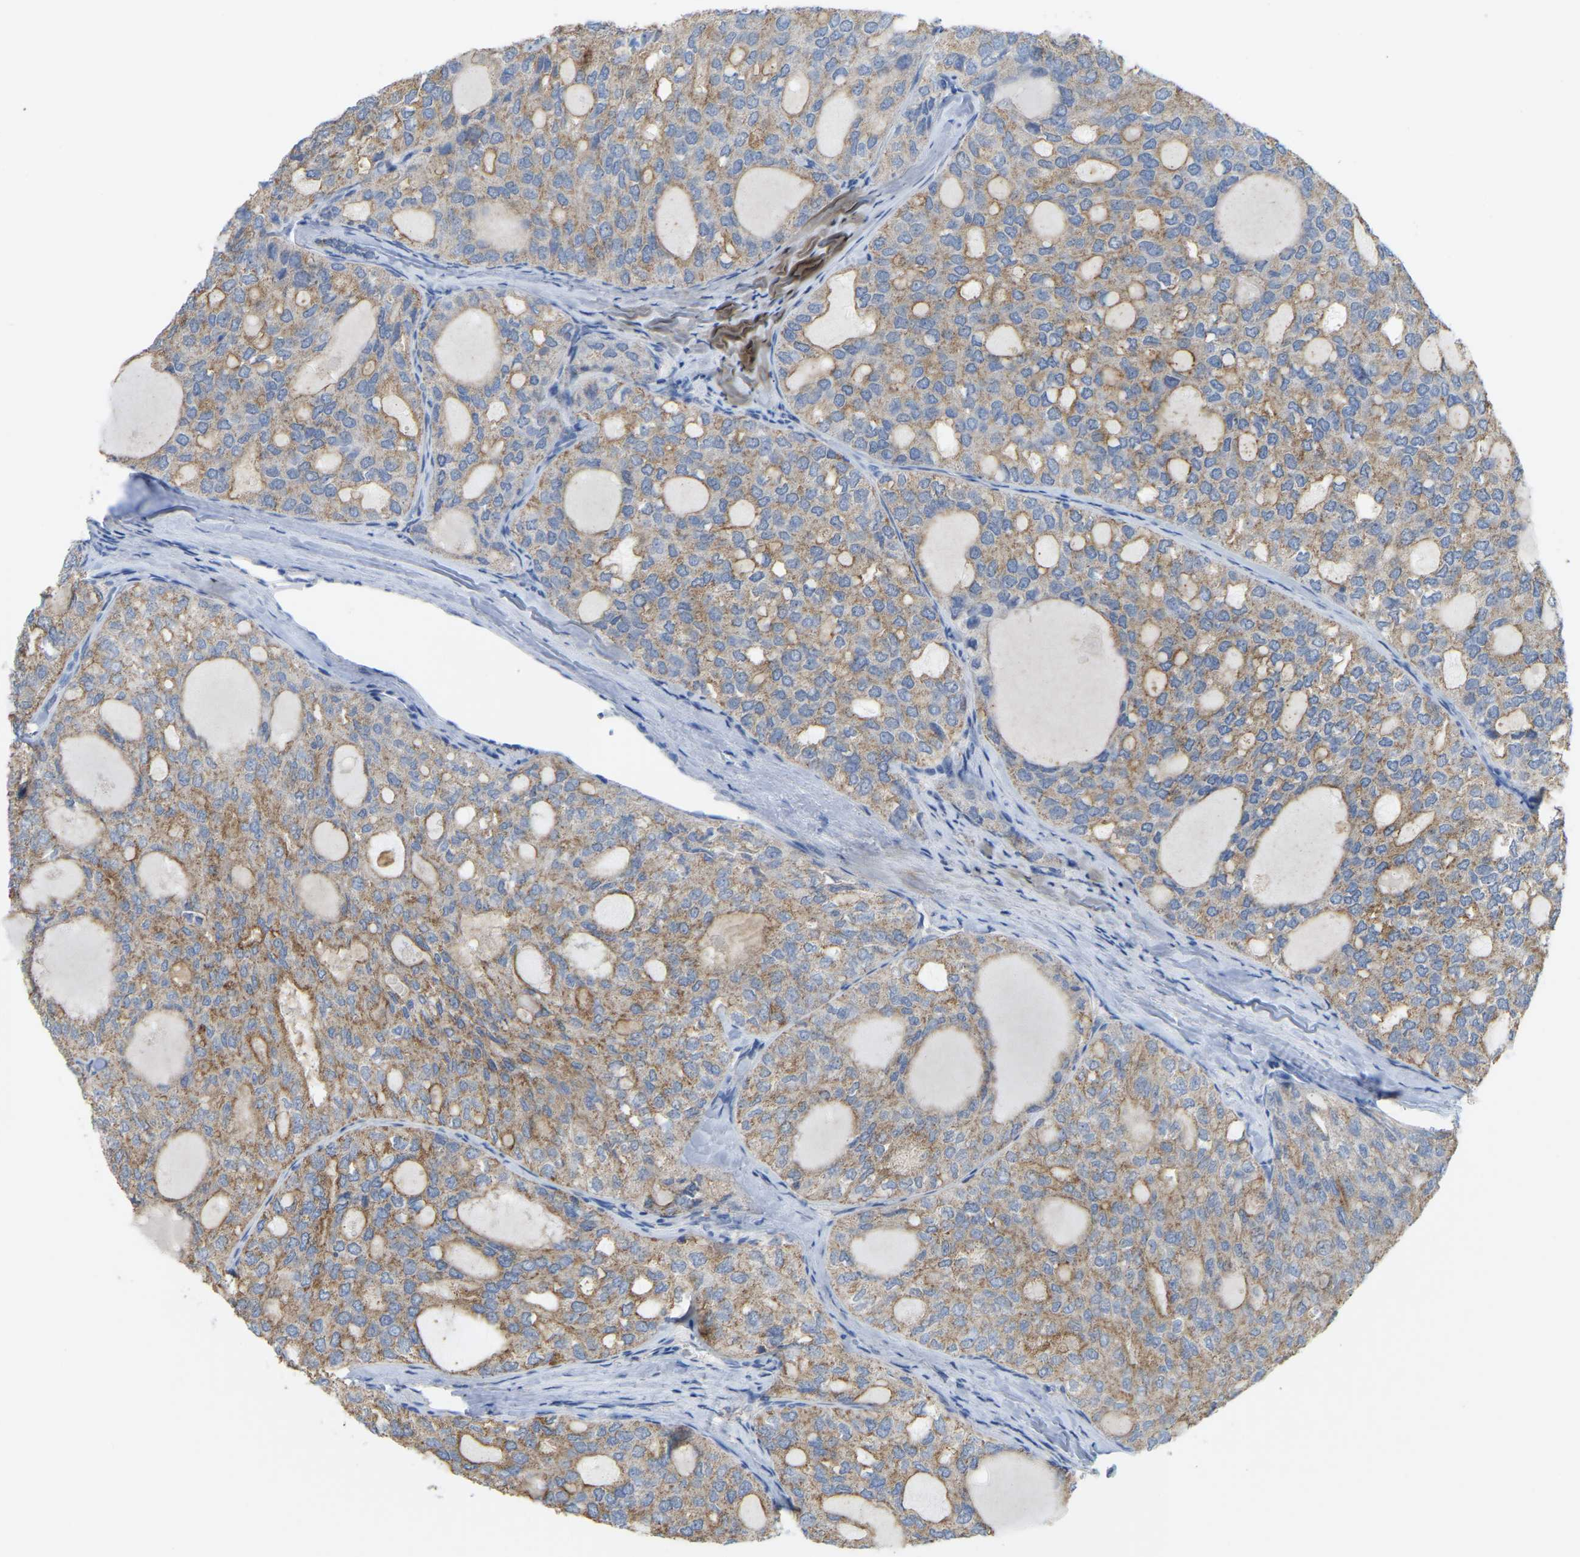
{"staining": {"intensity": "moderate", "quantity": ">75%", "location": "cytoplasmic/membranous"}, "tissue": "thyroid cancer", "cell_type": "Tumor cells", "image_type": "cancer", "snomed": [{"axis": "morphology", "description": "Follicular adenoma carcinoma, NOS"}, {"axis": "topography", "description": "Thyroid gland"}], "caption": "DAB immunohistochemical staining of follicular adenoma carcinoma (thyroid) demonstrates moderate cytoplasmic/membranous protein expression in approximately >75% of tumor cells.", "gene": "SERPINB5", "patient": {"sex": "male", "age": 75}}